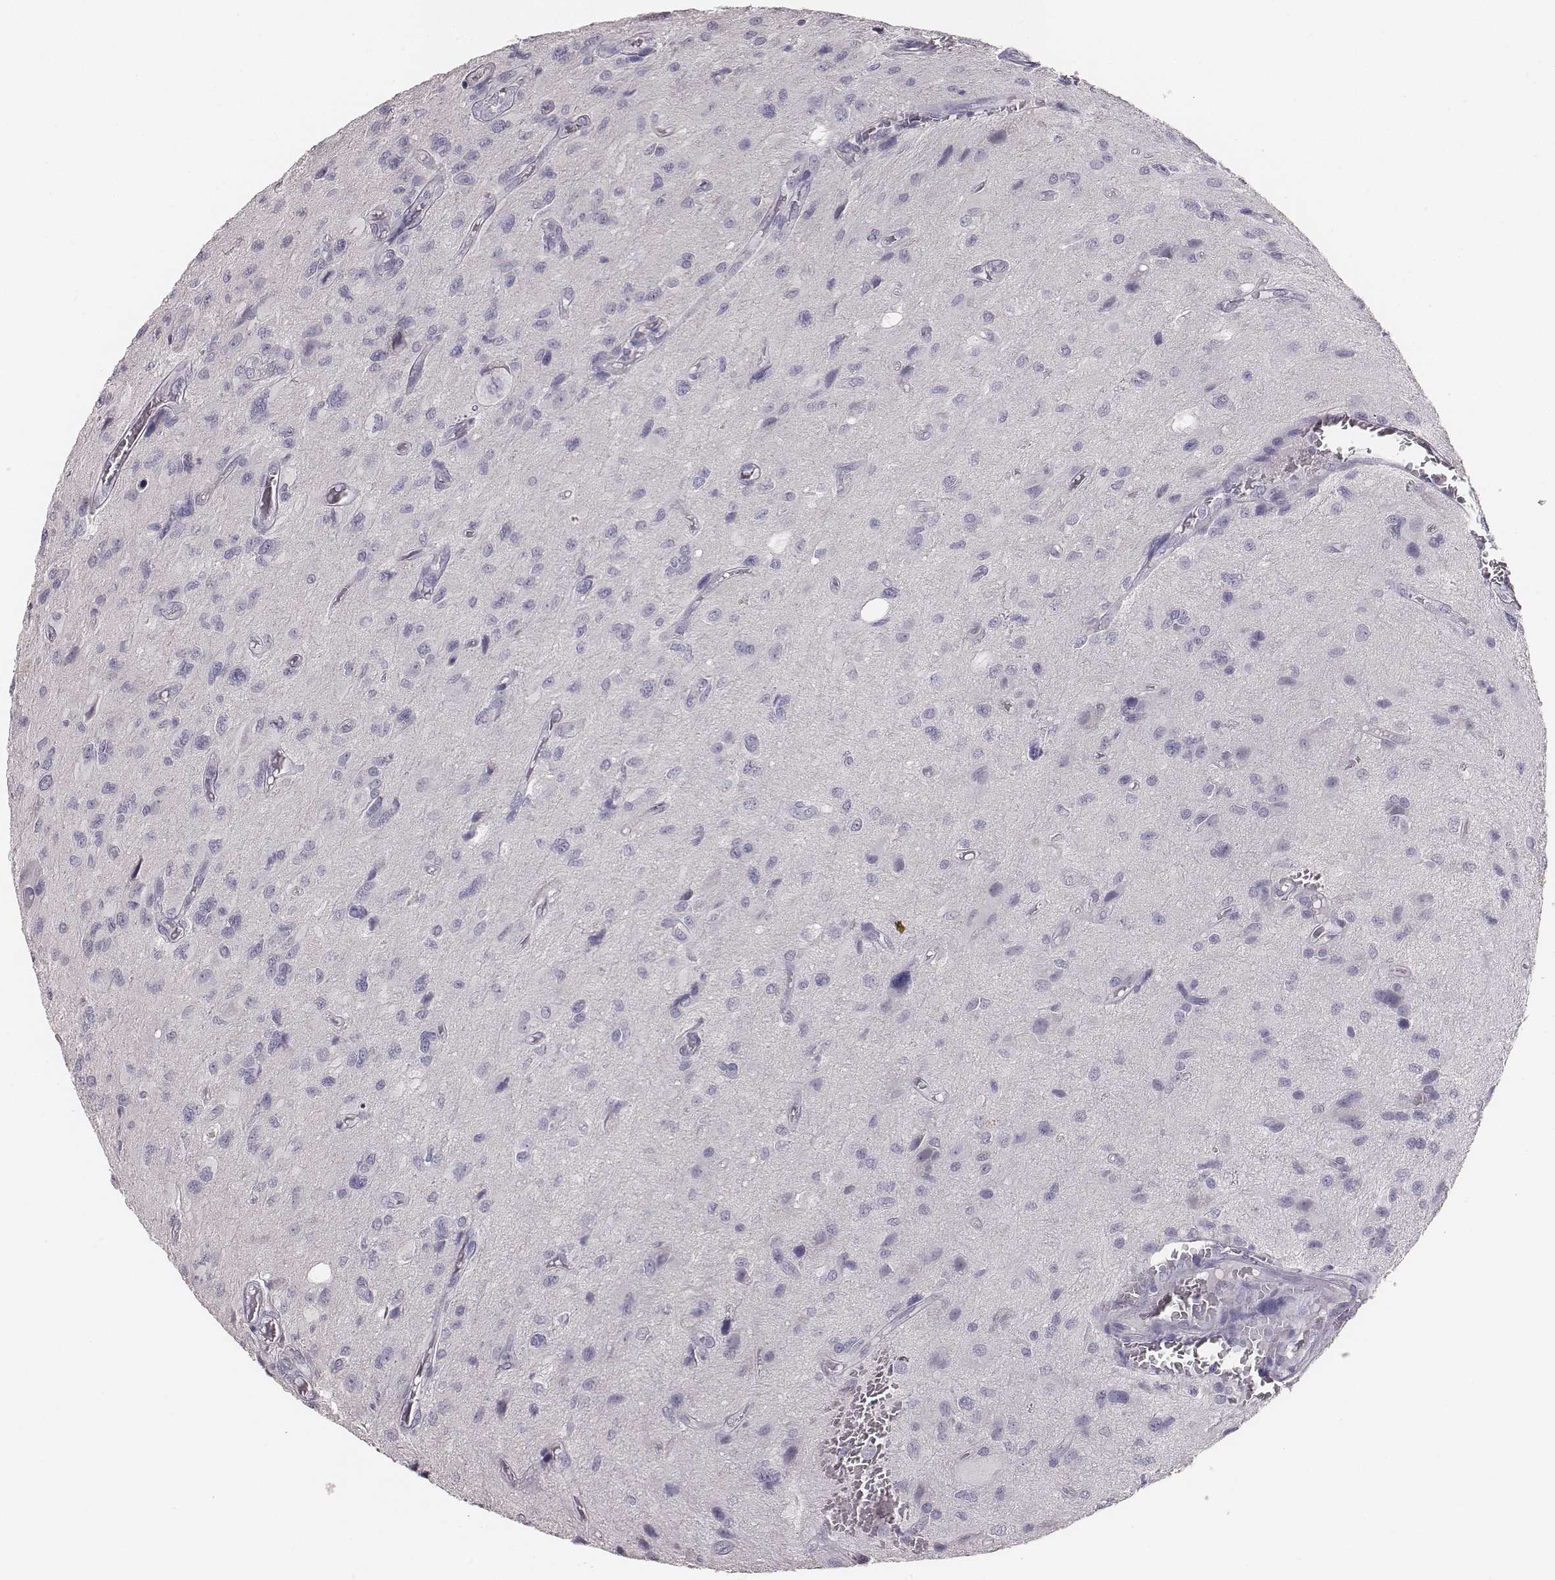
{"staining": {"intensity": "negative", "quantity": "none", "location": "none"}, "tissue": "glioma", "cell_type": "Tumor cells", "image_type": "cancer", "snomed": [{"axis": "morphology", "description": "Glioma, malignant, NOS"}, {"axis": "morphology", "description": "Glioma, malignant, High grade"}, {"axis": "topography", "description": "Brain"}], "caption": "An IHC micrograph of malignant glioma (high-grade) is shown. There is no staining in tumor cells of malignant glioma (high-grade).", "gene": "MYH6", "patient": {"sex": "female", "age": 71}}